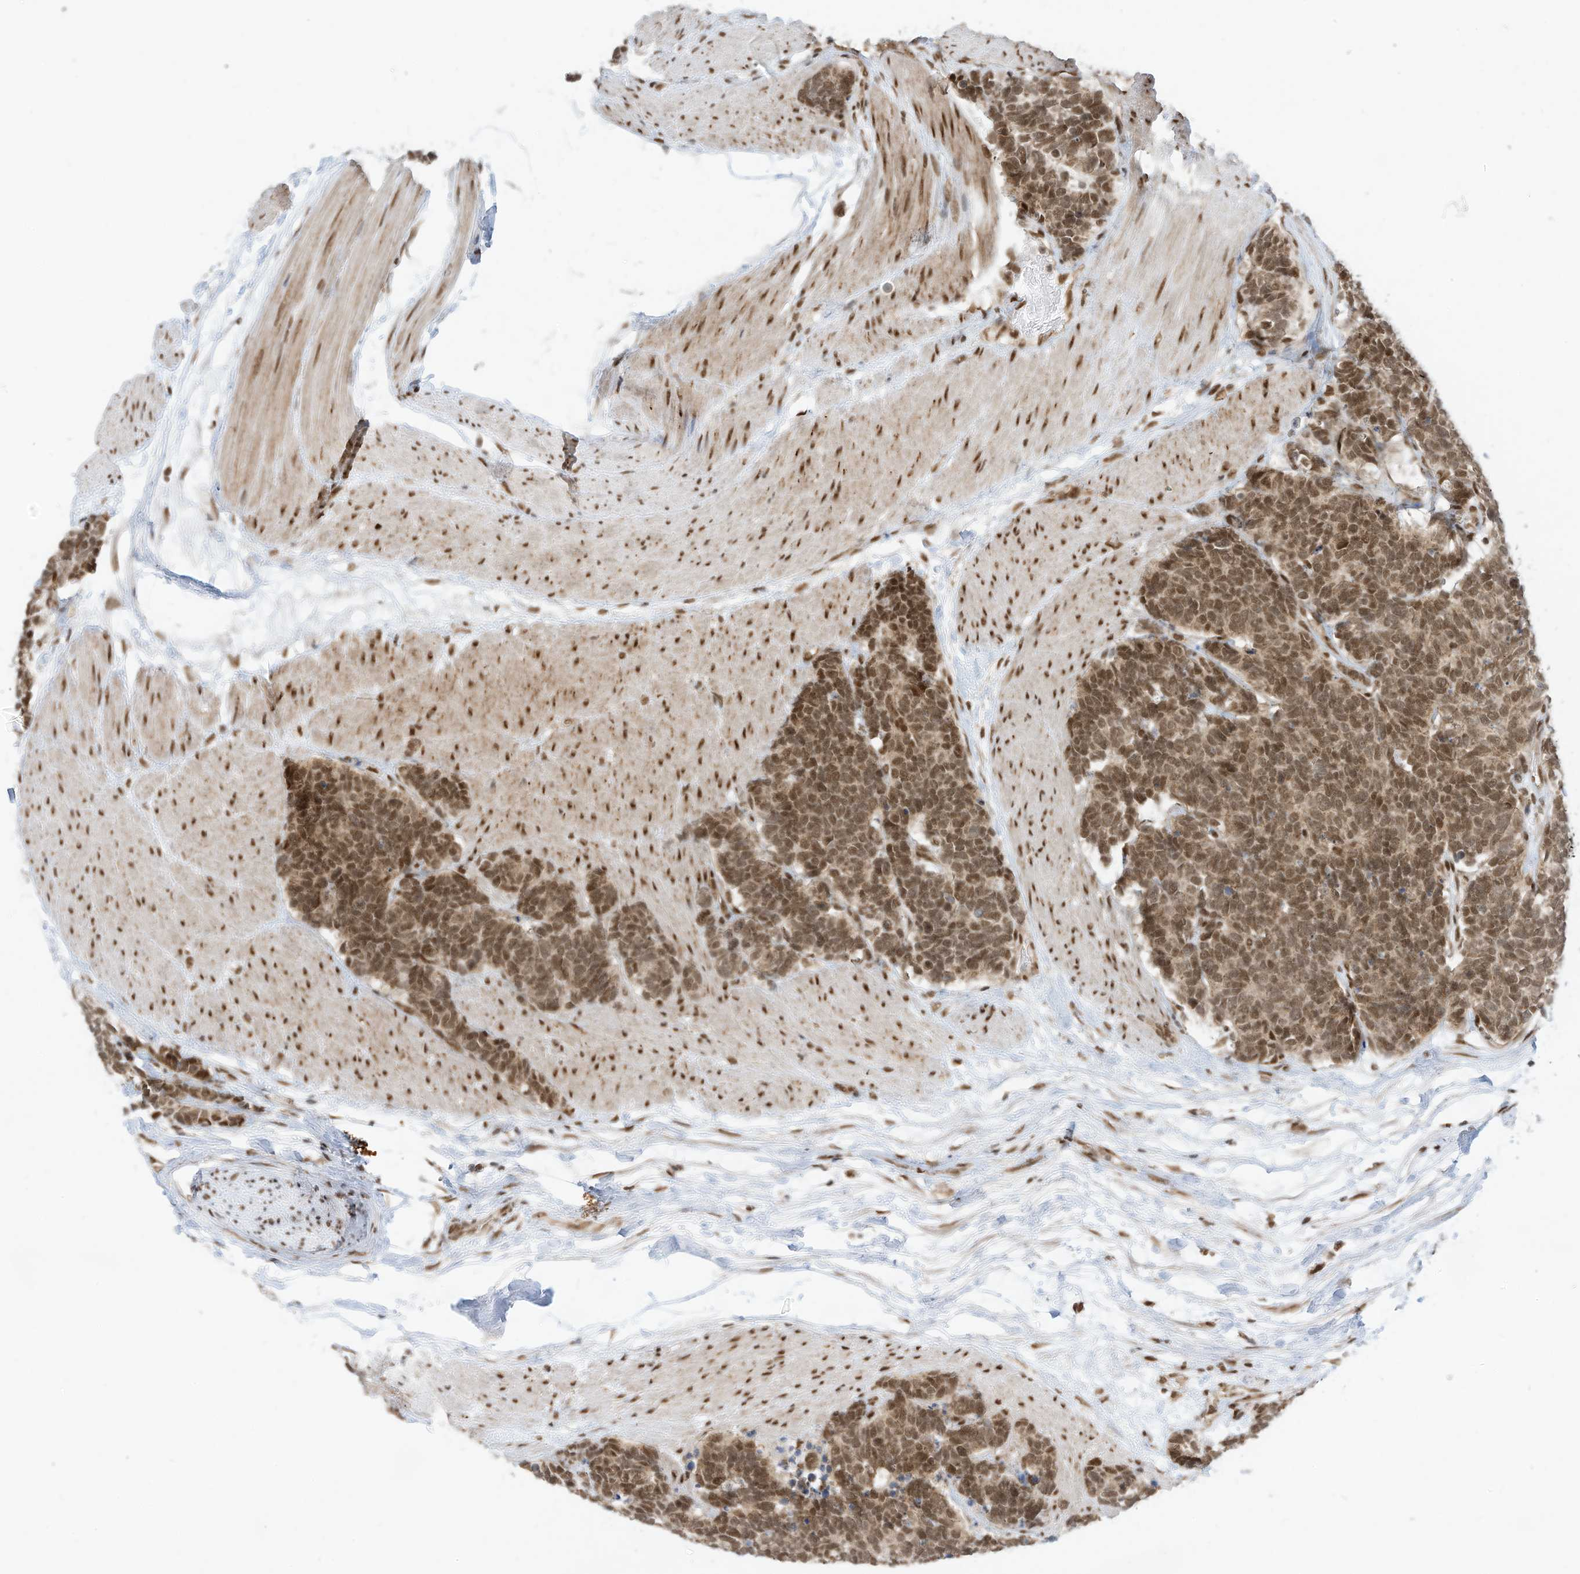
{"staining": {"intensity": "moderate", "quantity": ">75%", "location": "cytoplasmic/membranous,nuclear"}, "tissue": "carcinoid", "cell_type": "Tumor cells", "image_type": "cancer", "snomed": [{"axis": "morphology", "description": "Carcinoma, NOS"}, {"axis": "morphology", "description": "Carcinoid, malignant, NOS"}, {"axis": "topography", "description": "Urinary bladder"}], "caption": "Immunohistochemical staining of malignant carcinoid demonstrates medium levels of moderate cytoplasmic/membranous and nuclear protein positivity in about >75% of tumor cells.", "gene": "AURKAIP1", "patient": {"sex": "male", "age": 57}}